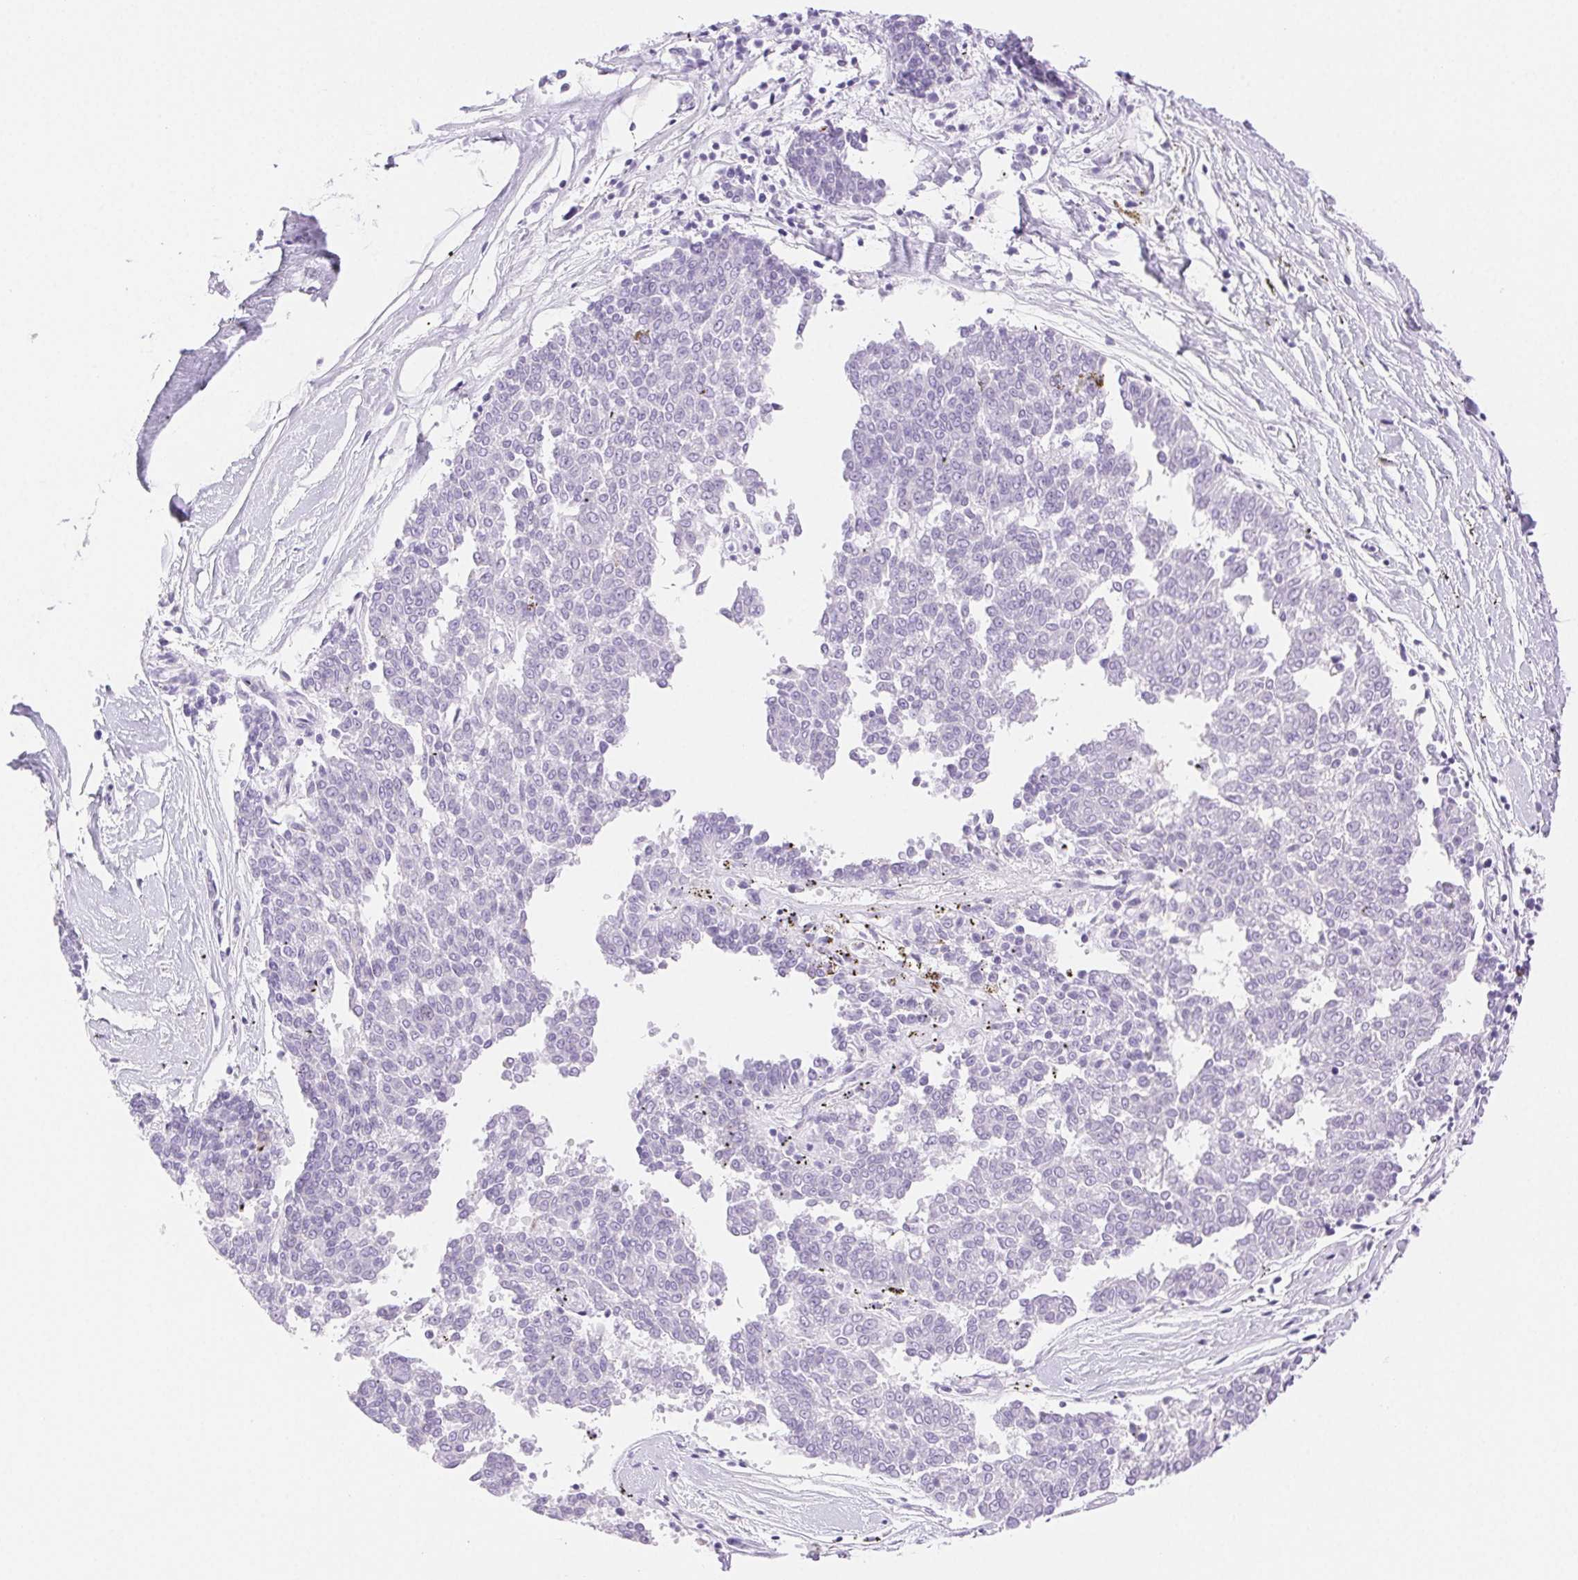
{"staining": {"intensity": "negative", "quantity": "none", "location": "none"}, "tissue": "melanoma", "cell_type": "Tumor cells", "image_type": "cancer", "snomed": [{"axis": "morphology", "description": "Malignant melanoma, NOS"}, {"axis": "topography", "description": "Skin"}], "caption": "This is a image of immunohistochemistry staining of melanoma, which shows no staining in tumor cells.", "gene": "SPACA4", "patient": {"sex": "female", "age": 72}}